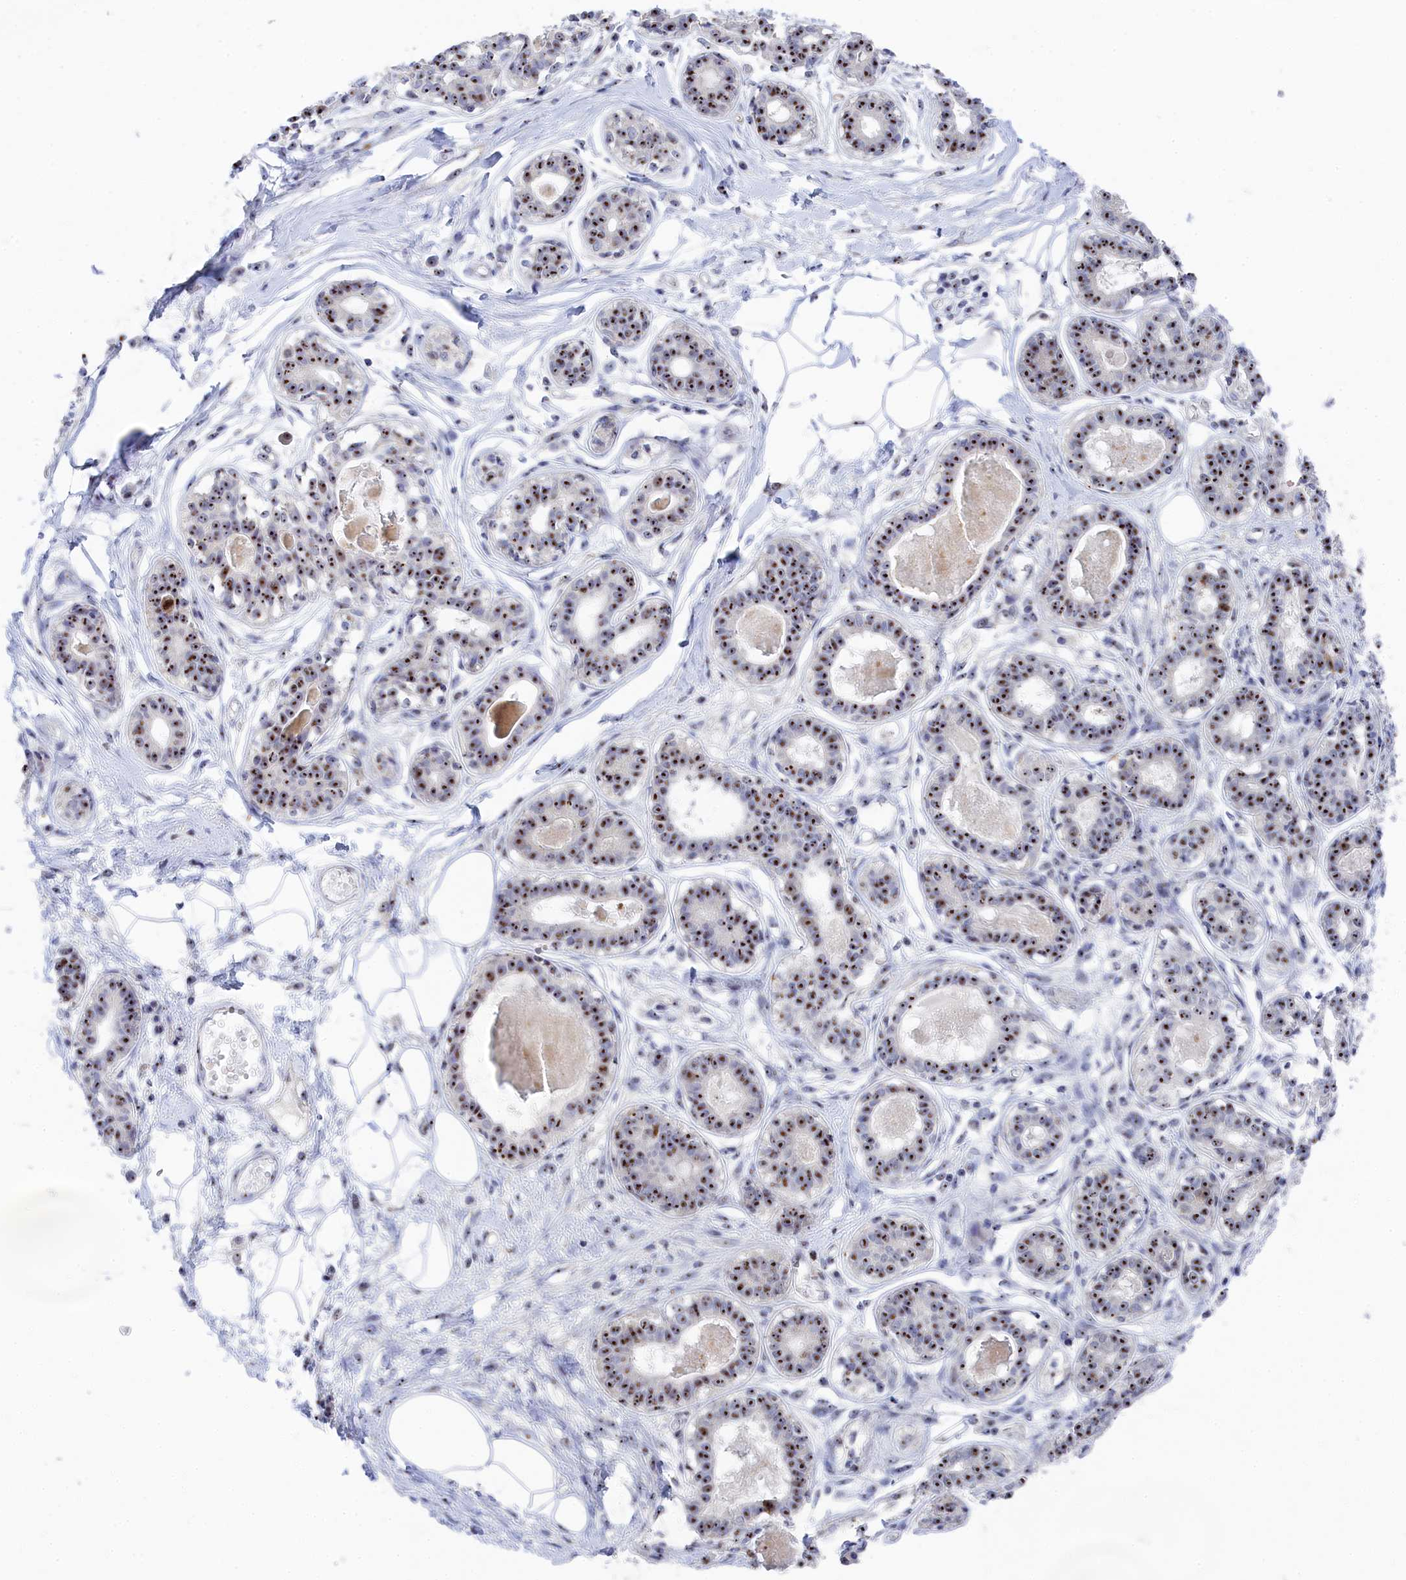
{"staining": {"intensity": "moderate", "quantity": ">75%", "location": "nuclear"}, "tissue": "breast", "cell_type": "Adipocytes", "image_type": "normal", "snomed": [{"axis": "morphology", "description": "Normal tissue, NOS"}, {"axis": "topography", "description": "Breast"}], "caption": "Moderate nuclear positivity for a protein is seen in approximately >75% of adipocytes of benign breast using immunohistochemistry (IHC).", "gene": "RSL1D1", "patient": {"sex": "female", "age": 45}}